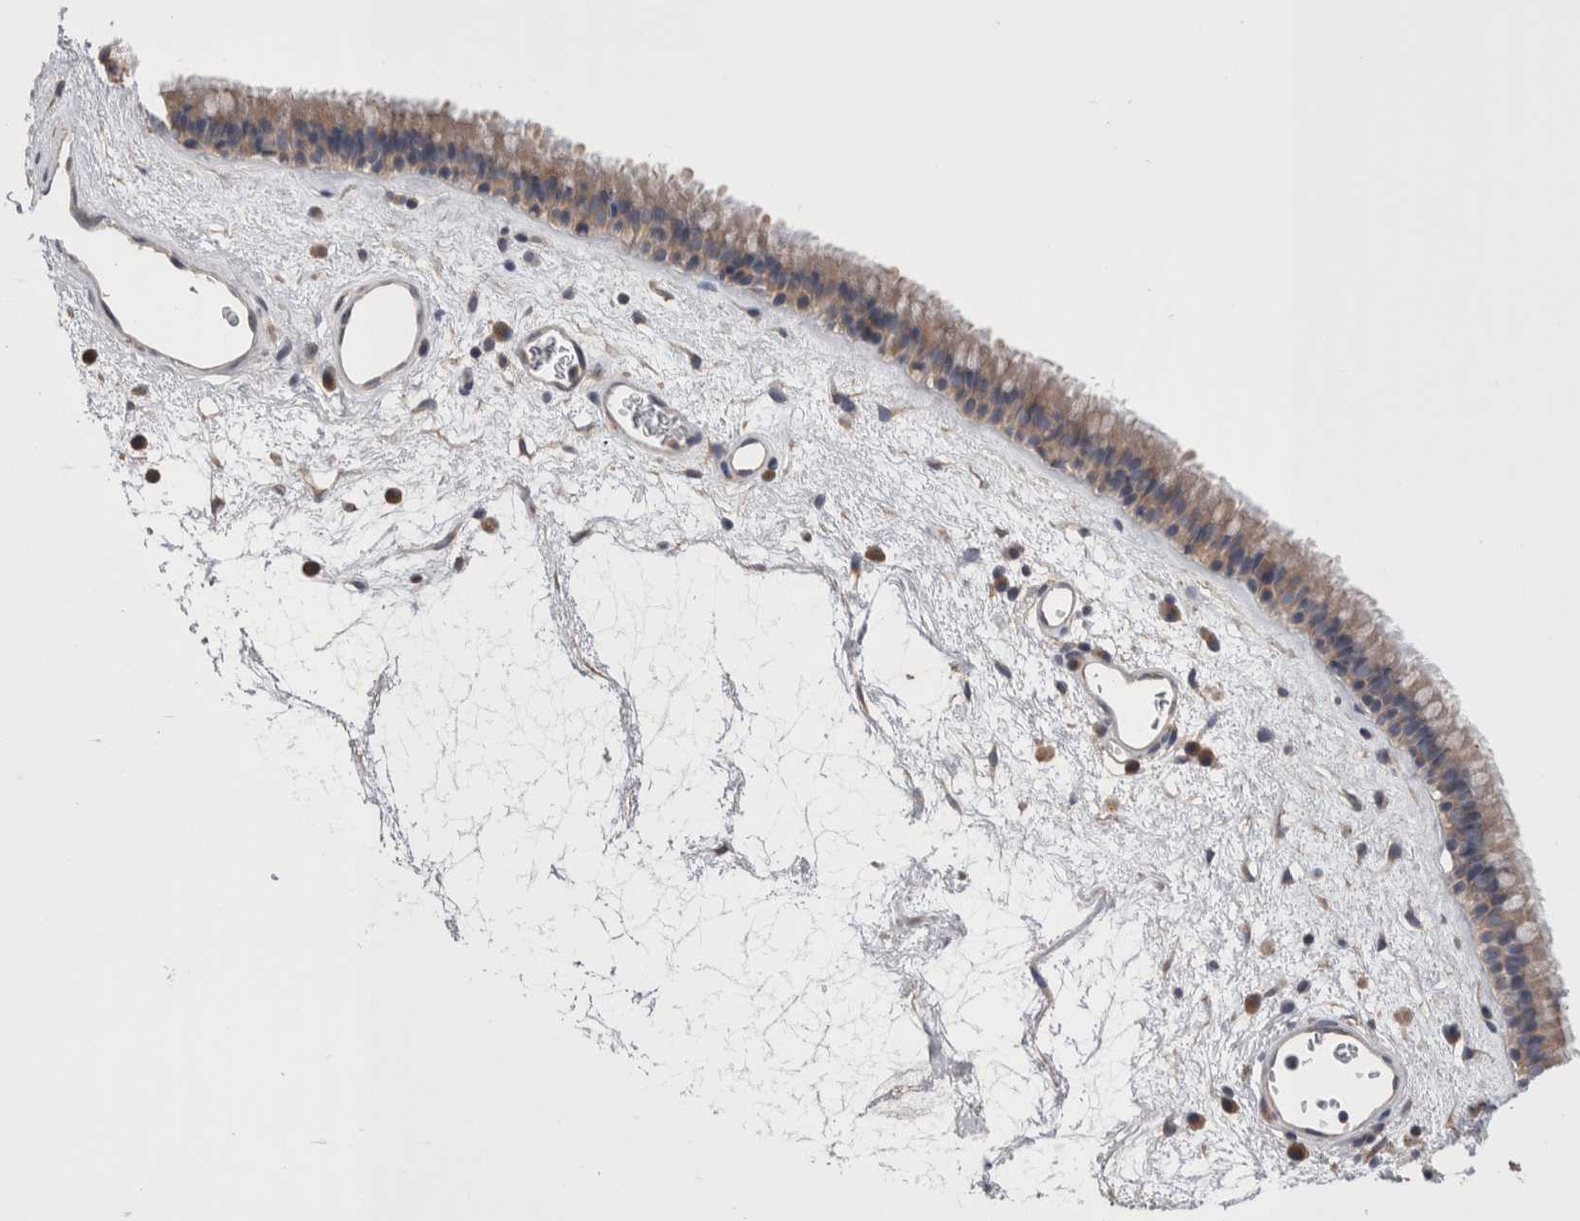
{"staining": {"intensity": "weak", "quantity": ">75%", "location": "cytoplasmic/membranous"}, "tissue": "nasopharynx", "cell_type": "Respiratory epithelial cells", "image_type": "normal", "snomed": [{"axis": "morphology", "description": "Normal tissue, NOS"}, {"axis": "morphology", "description": "Inflammation, NOS"}, {"axis": "topography", "description": "Nasopharynx"}], "caption": "Immunohistochemistry (IHC) micrograph of normal nasopharynx stained for a protein (brown), which displays low levels of weak cytoplasmic/membranous staining in about >75% of respiratory epithelial cells.", "gene": "DCTN6", "patient": {"sex": "male", "age": 48}}